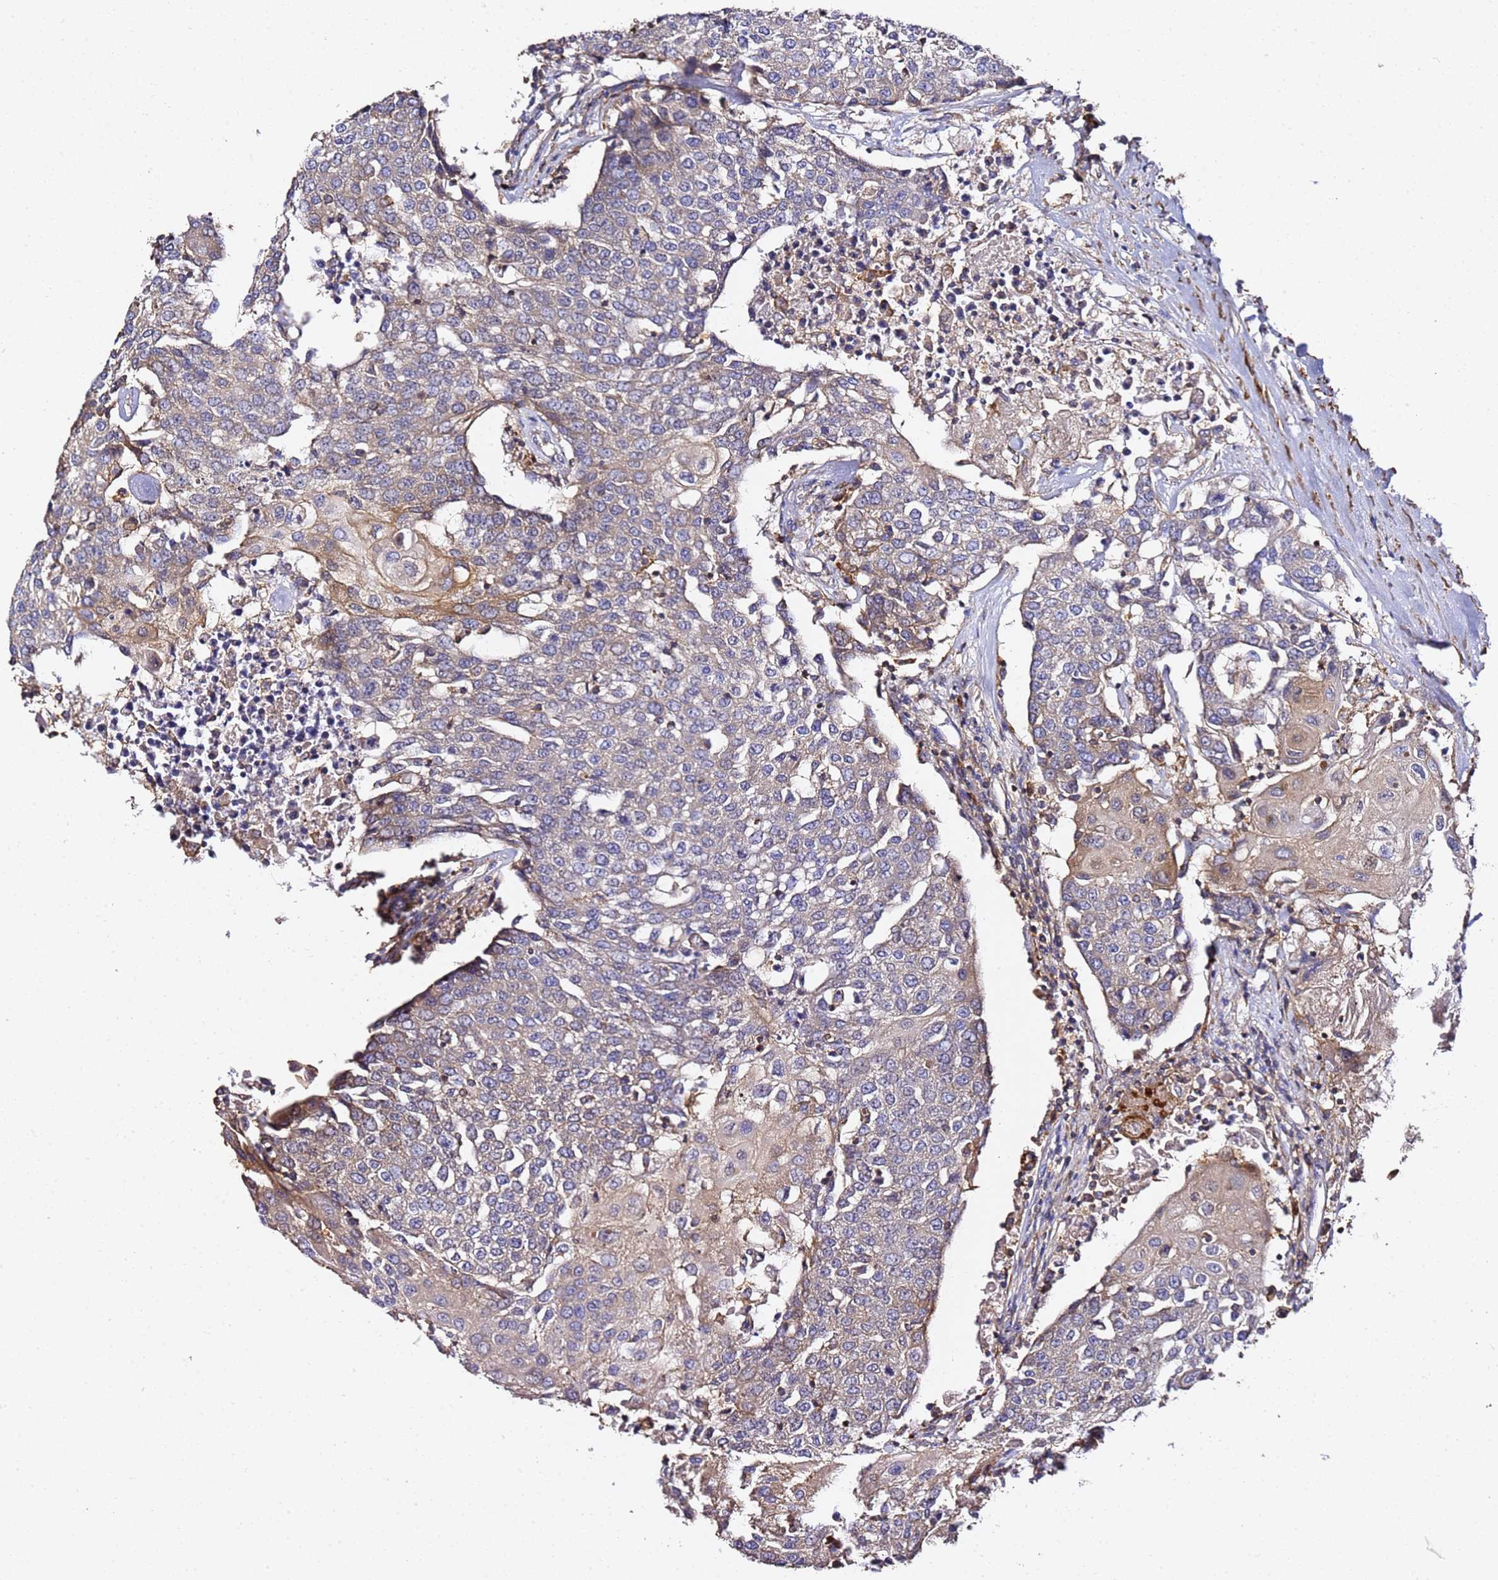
{"staining": {"intensity": "weak", "quantity": "<25%", "location": "cytoplasmic/membranous"}, "tissue": "urothelial cancer", "cell_type": "Tumor cells", "image_type": "cancer", "snomed": [{"axis": "morphology", "description": "Urothelial carcinoma, High grade"}, {"axis": "topography", "description": "Urinary bladder"}], "caption": "An IHC histopathology image of urothelial carcinoma (high-grade) is shown. There is no staining in tumor cells of urothelial carcinoma (high-grade).", "gene": "ZFP36L2", "patient": {"sex": "female", "age": 85}}